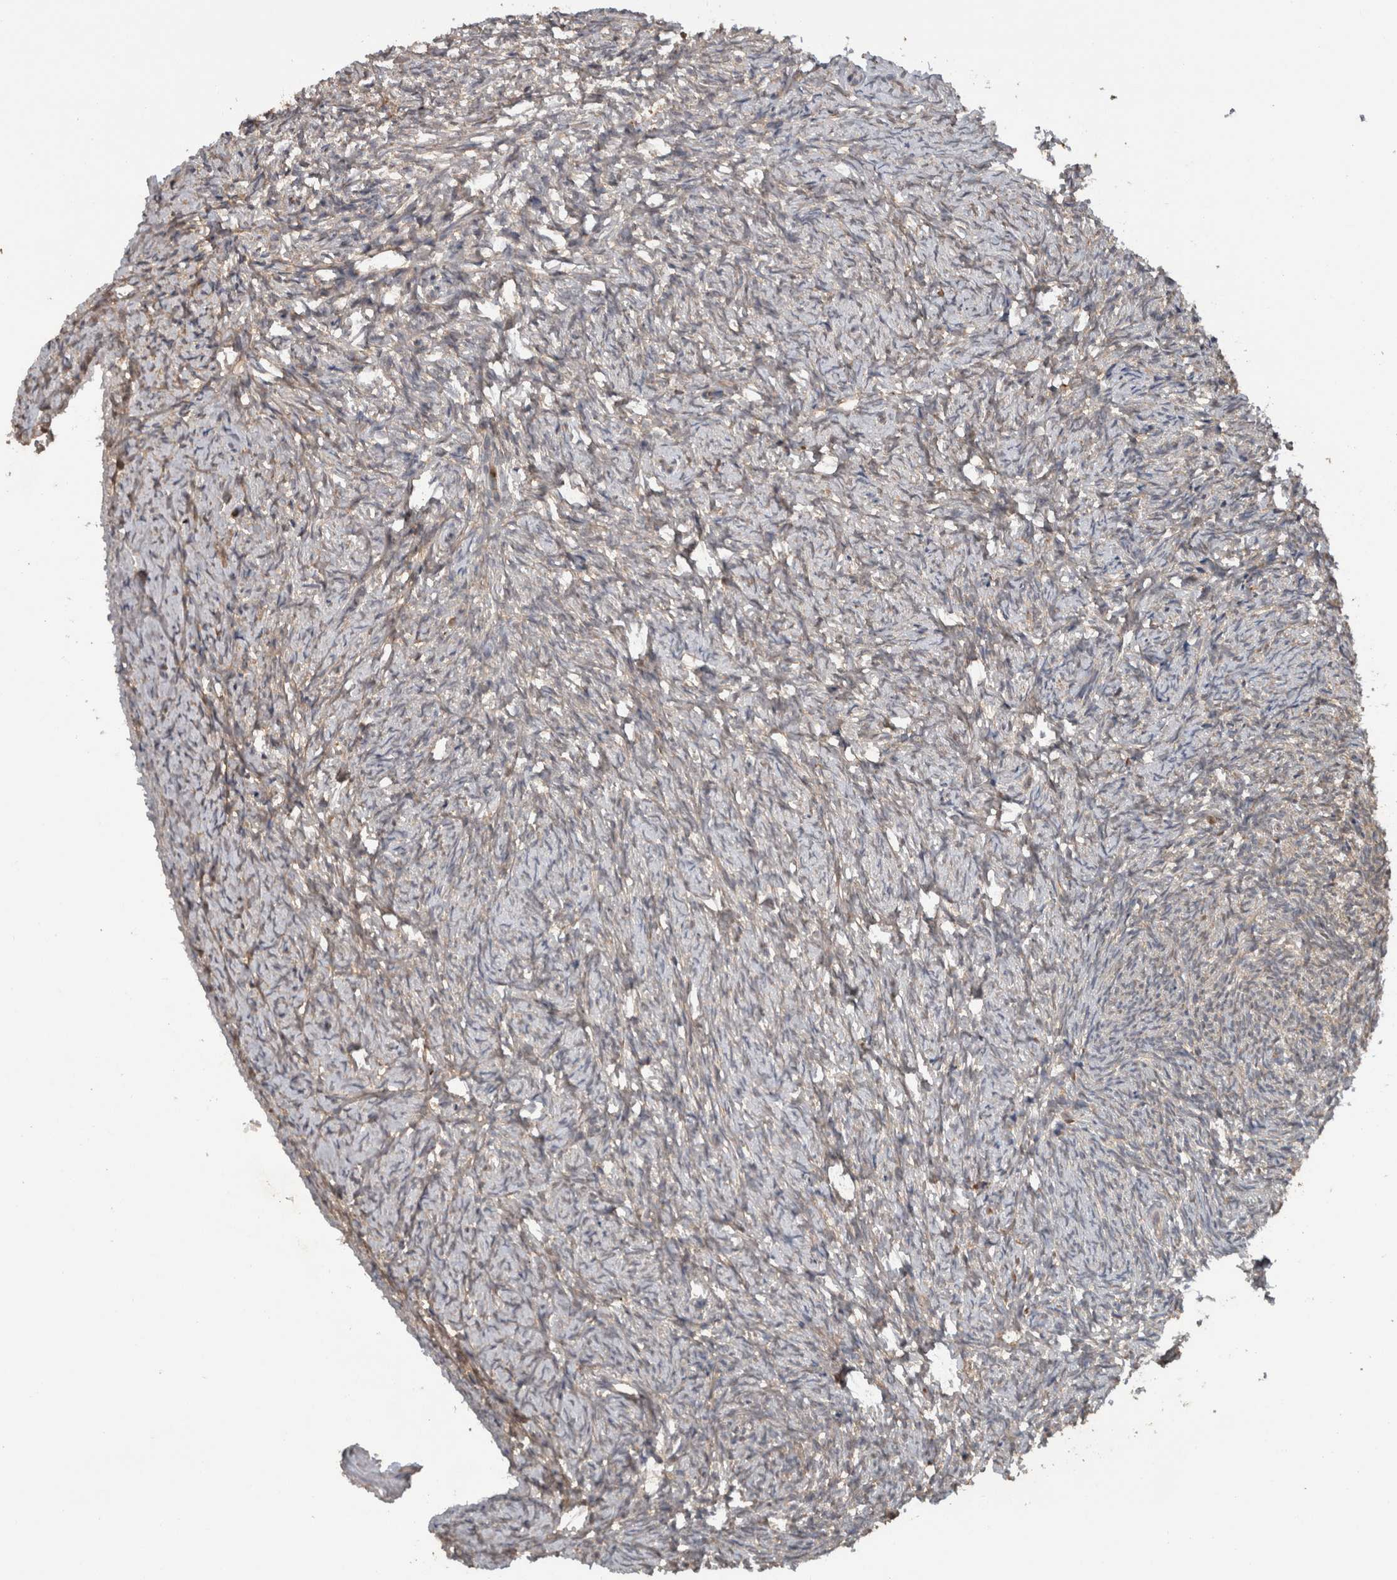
{"staining": {"intensity": "weak", "quantity": "25%-75%", "location": "cytoplasmic/membranous"}, "tissue": "ovary", "cell_type": "Ovarian stroma cells", "image_type": "normal", "snomed": [{"axis": "morphology", "description": "Normal tissue, NOS"}, {"axis": "topography", "description": "Ovary"}], "caption": "Human ovary stained for a protein (brown) displays weak cytoplasmic/membranous positive expression in about 25%-75% of ovarian stroma cells.", "gene": "ADGRL3", "patient": {"sex": "female", "age": 41}}